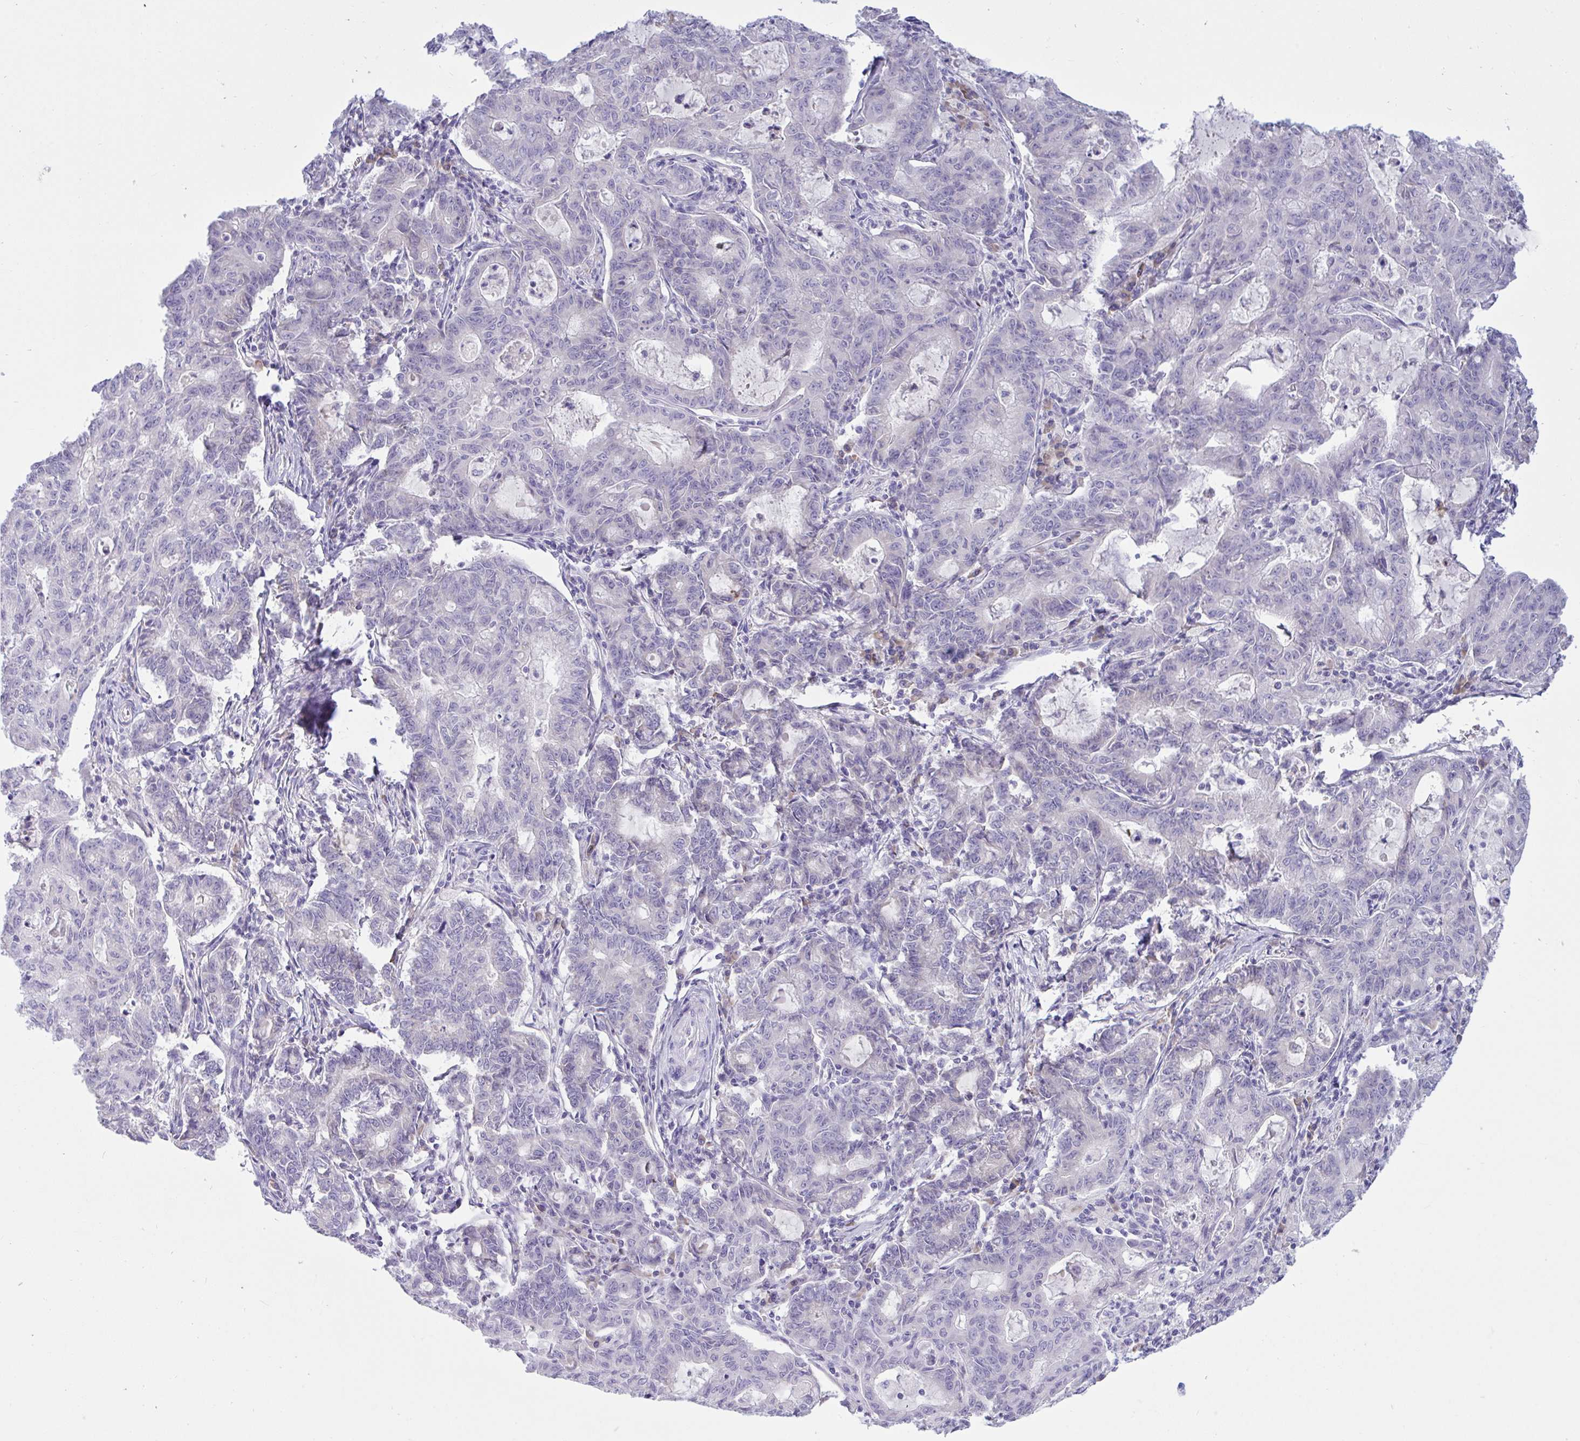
{"staining": {"intensity": "negative", "quantity": "none", "location": "none"}, "tissue": "stomach cancer", "cell_type": "Tumor cells", "image_type": "cancer", "snomed": [{"axis": "morphology", "description": "Adenocarcinoma, NOS"}, {"axis": "topography", "description": "Stomach, upper"}], "caption": "The IHC image has no significant staining in tumor cells of stomach cancer tissue.", "gene": "TMEM41A", "patient": {"sex": "female", "age": 79}}